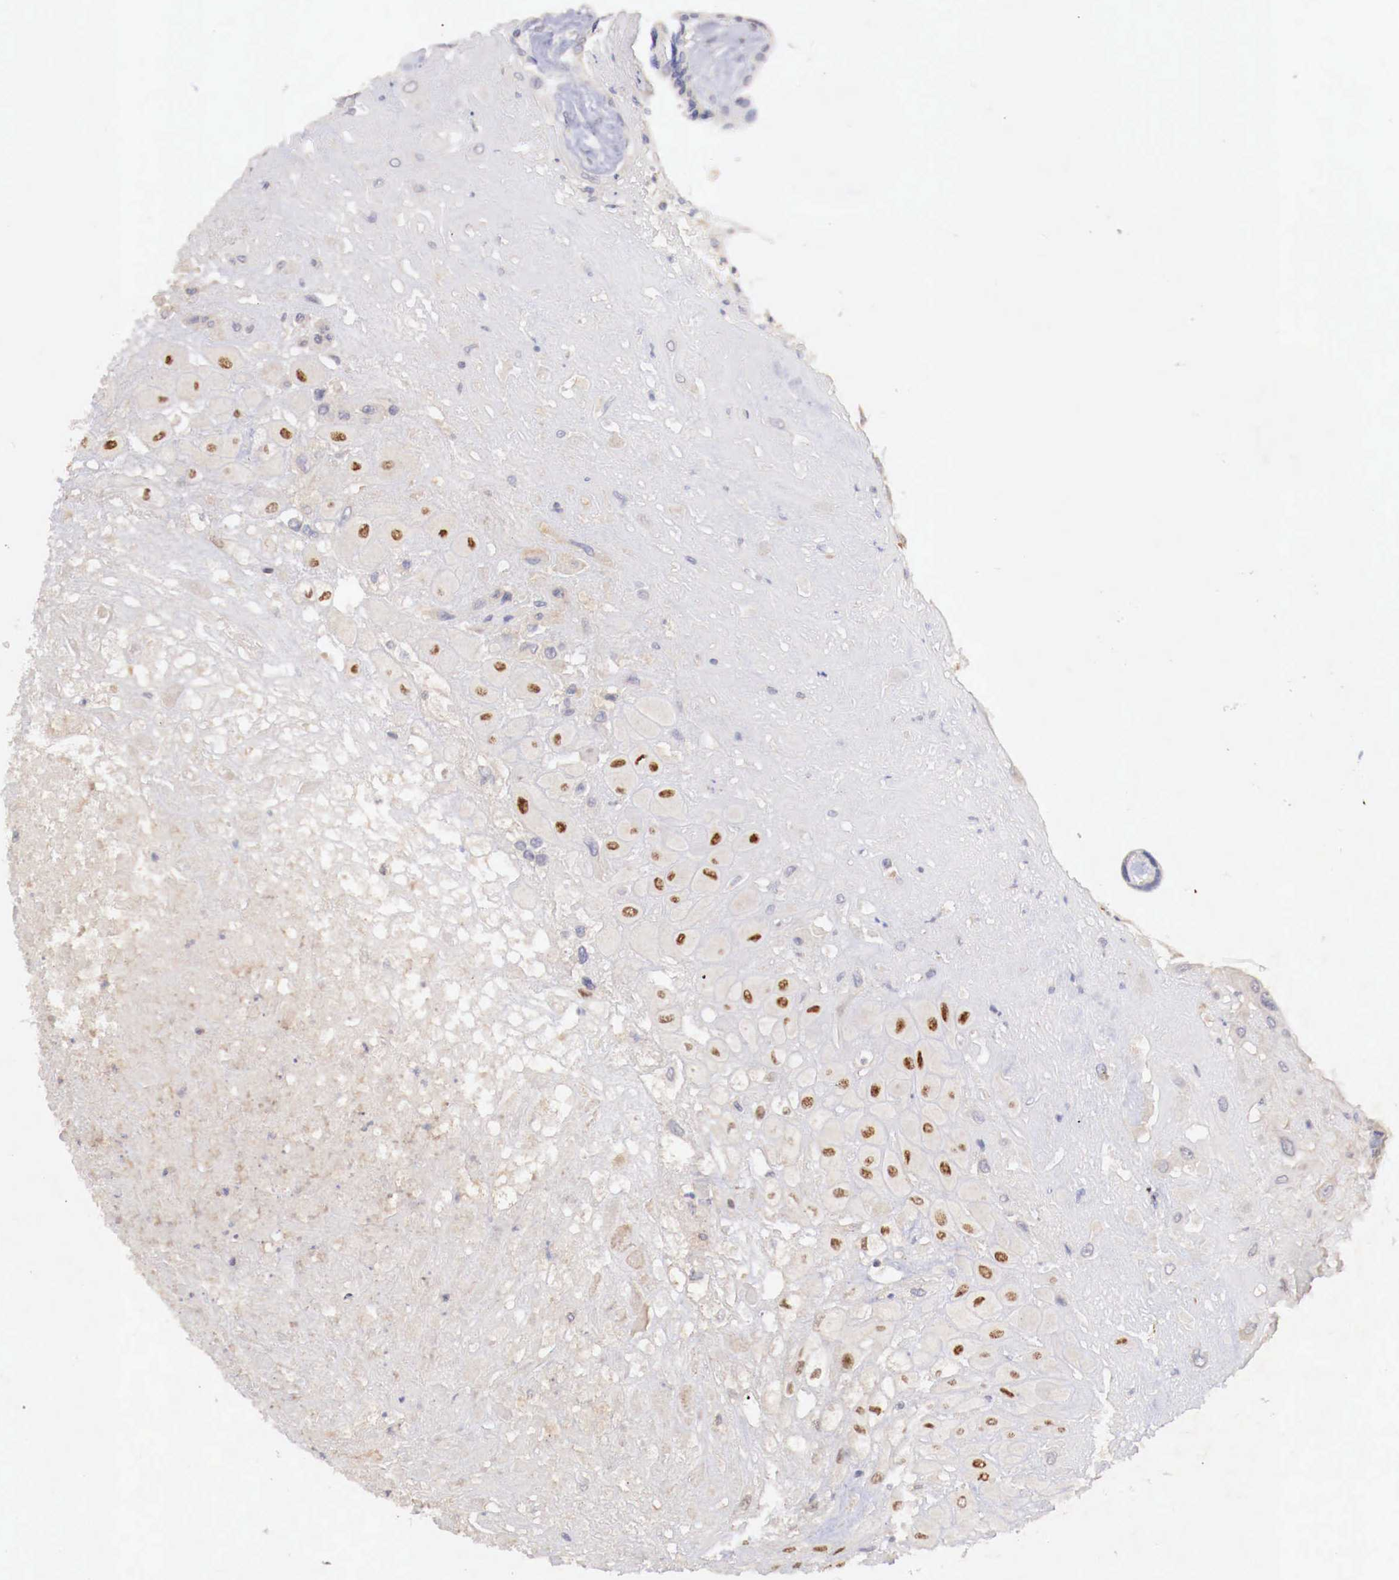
{"staining": {"intensity": "weak", "quantity": "25%-75%", "location": "cytoplasmic/membranous"}, "tissue": "placenta", "cell_type": "Decidual cells", "image_type": "normal", "snomed": [{"axis": "morphology", "description": "Normal tissue, NOS"}, {"axis": "topography", "description": "Placenta"}], "caption": "High-power microscopy captured an immunohistochemistry photomicrograph of normal placenta, revealing weak cytoplasmic/membranous staining in approximately 25%-75% of decidual cells. The staining is performed using DAB brown chromogen to label protein expression. The nuclei are counter-stained blue using hematoxylin.", "gene": "WT1", "patient": {"sex": "female", "age": 31}}